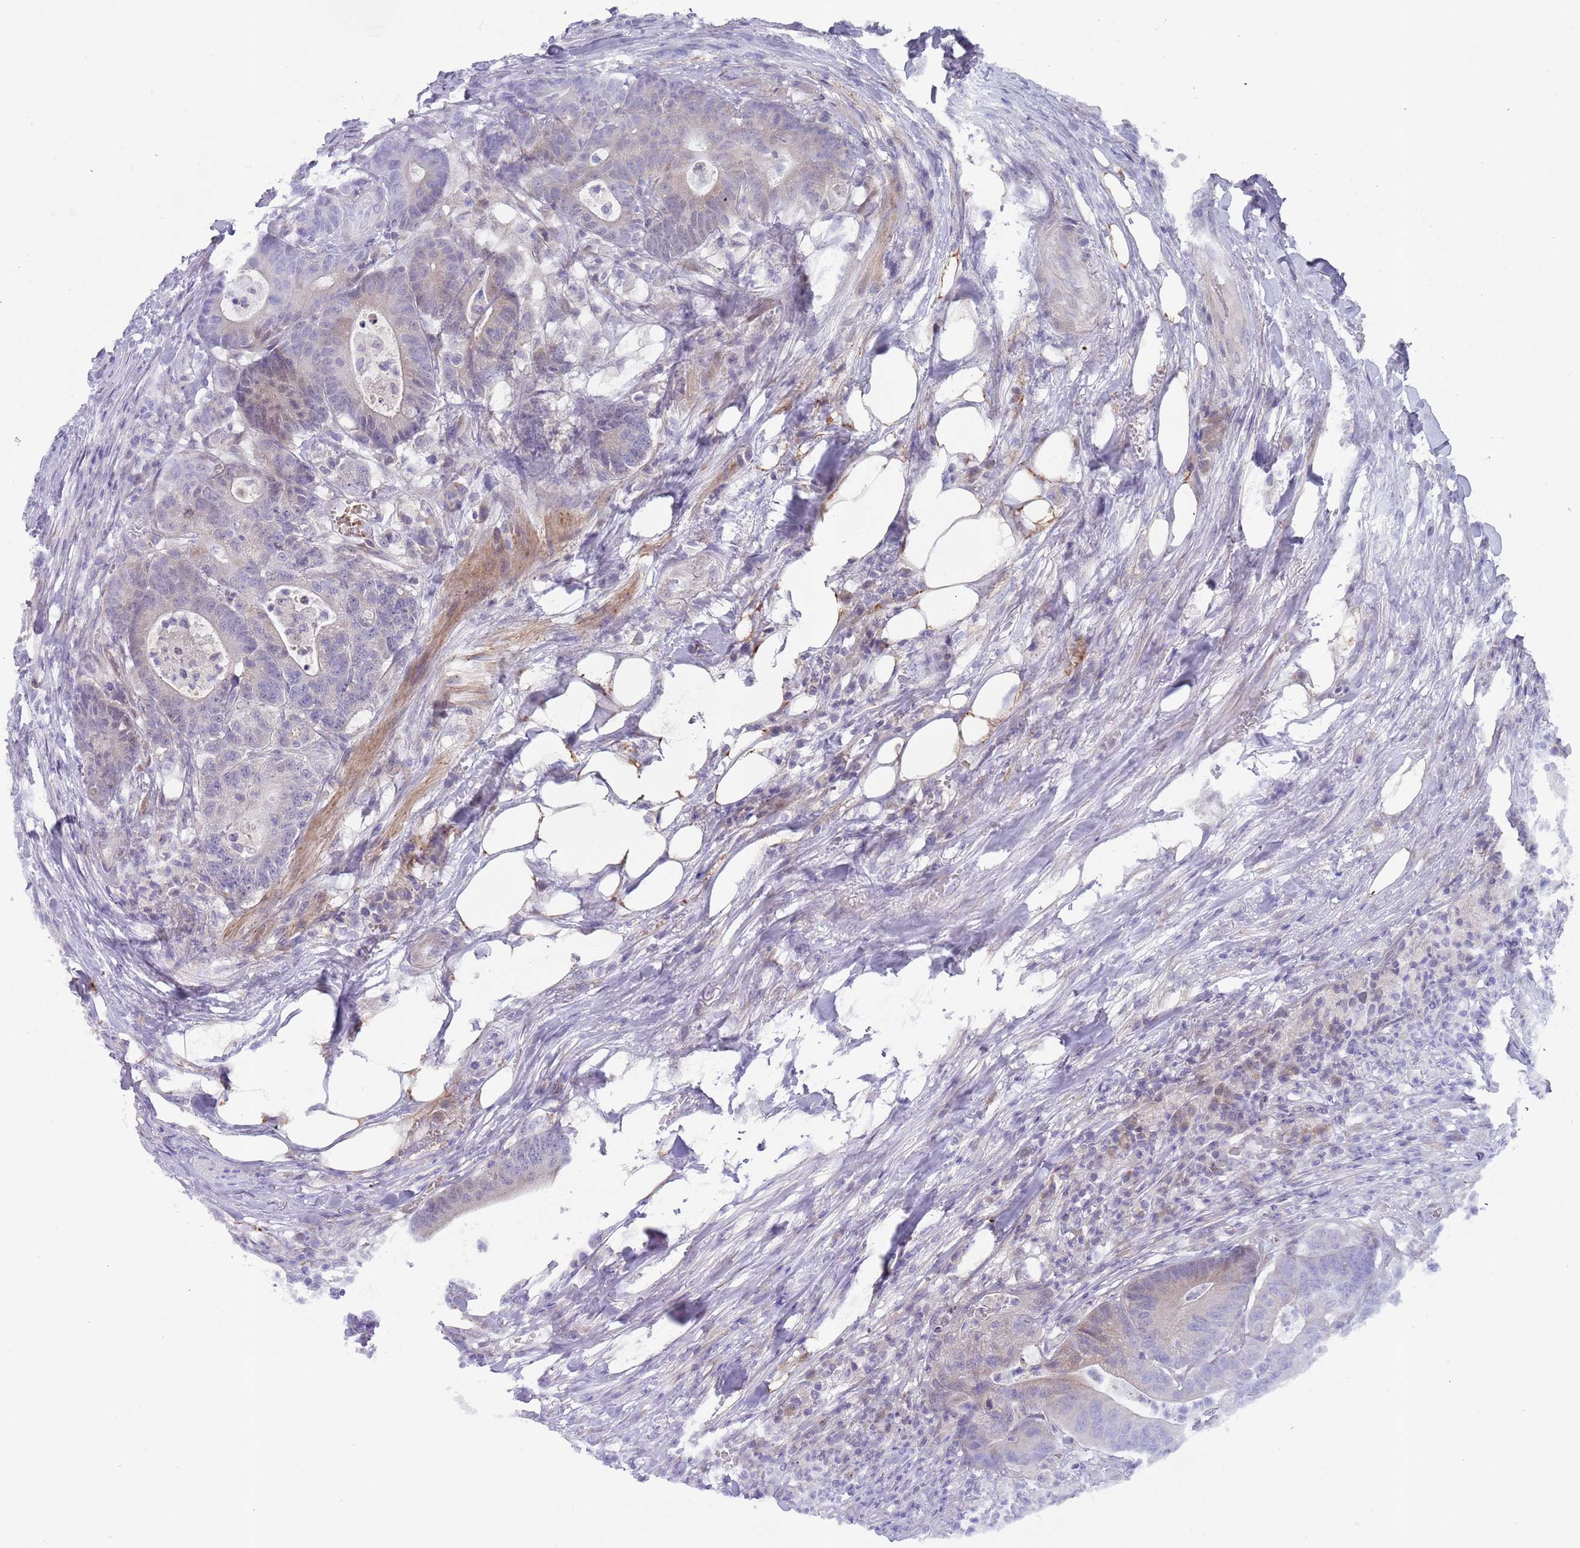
{"staining": {"intensity": "weak", "quantity": "<25%", "location": "cytoplasmic/membranous"}, "tissue": "colorectal cancer", "cell_type": "Tumor cells", "image_type": "cancer", "snomed": [{"axis": "morphology", "description": "Adenocarcinoma, NOS"}, {"axis": "topography", "description": "Colon"}], "caption": "There is no significant expression in tumor cells of colorectal cancer.", "gene": "PRAC1", "patient": {"sex": "female", "age": 84}}